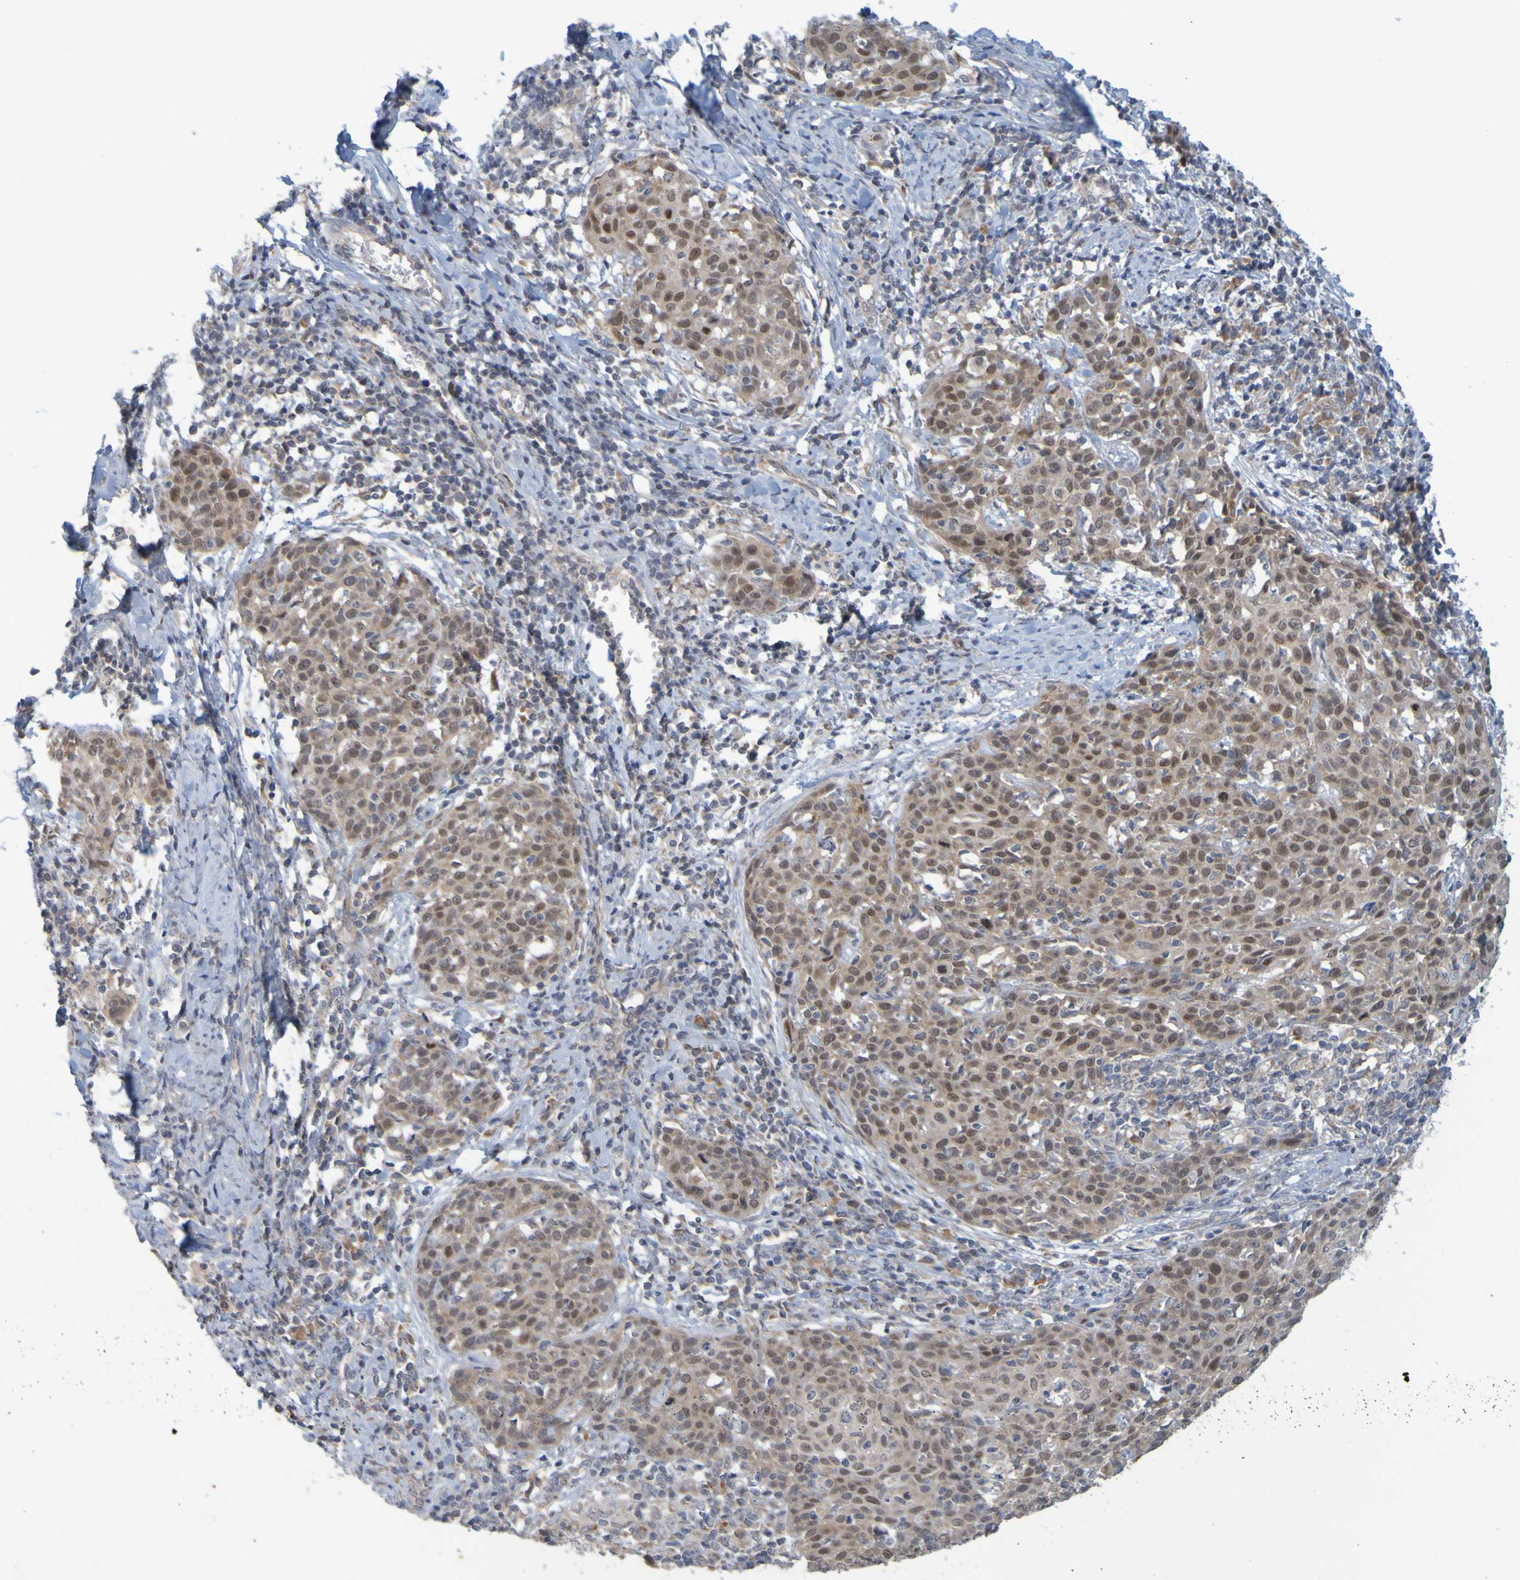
{"staining": {"intensity": "moderate", "quantity": "25%-75%", "location": "cytoplasmic/membranous,nuclear"}, "tissue": "cervical cancer", "cell_type": "Tumor cells", "image_type": "cancer", "snomed": [{"axis": "morphology", "description": "Squamous cell carcinoma, NOS"}, {"axis": "topography", "description": "Cervix"}], "caption": "IHC micrograph of neoplastic tissue: cervical cancer (squamous cell carcinoma) stained using IHC shows medium levels of moderate protein expression localized specifically in the cytoplasmic/membranous and nuclear of tumor cells, appearing as a cytoplasmic/membranous and nuclear brown color.", "gene": "MOGS", "patient": {"sex": "female", "age": 38}}